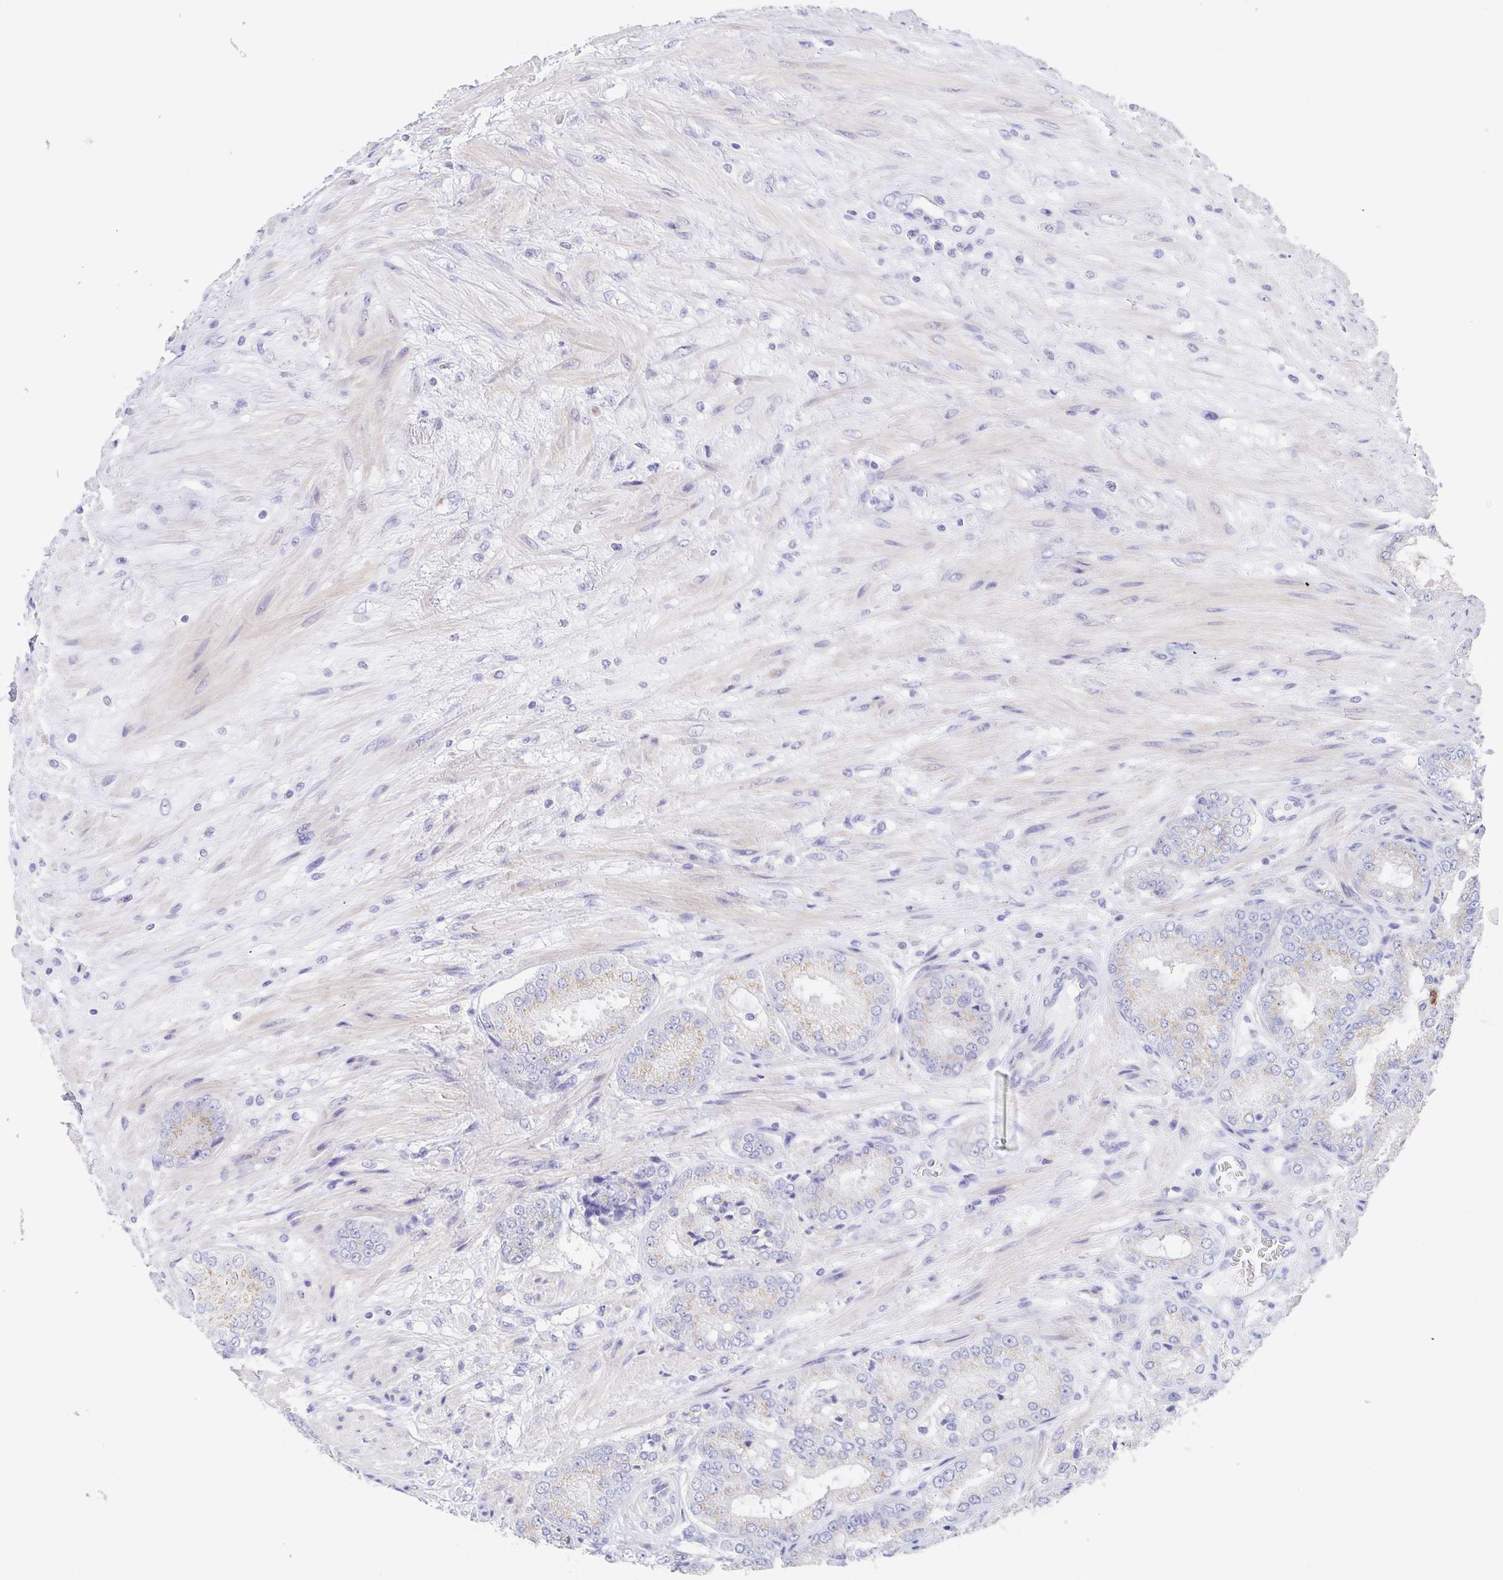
{"staining": {"intensity": "weak", "quantity": "25%-75%", "location": "cytoplasmic/membranous"}, "tissue": "prostate cancer", "cell_type": "Tumor cells", "image_type": "cancer", "snomed": [{"axis": "morphology", "description": "Adenocarcinoma, High grade"}, {"axis": "topography", "description": "Prostate"}], "caption": "Immunohistochemical staining of human prostate high-grade adenocarcinoma demonstrates low levels of weak cytoplasmic/membranous expression in approximately 25%-75% of tumor cells.", "gene": "SCG3", "patient": {"sex": "male", "age": 71}}